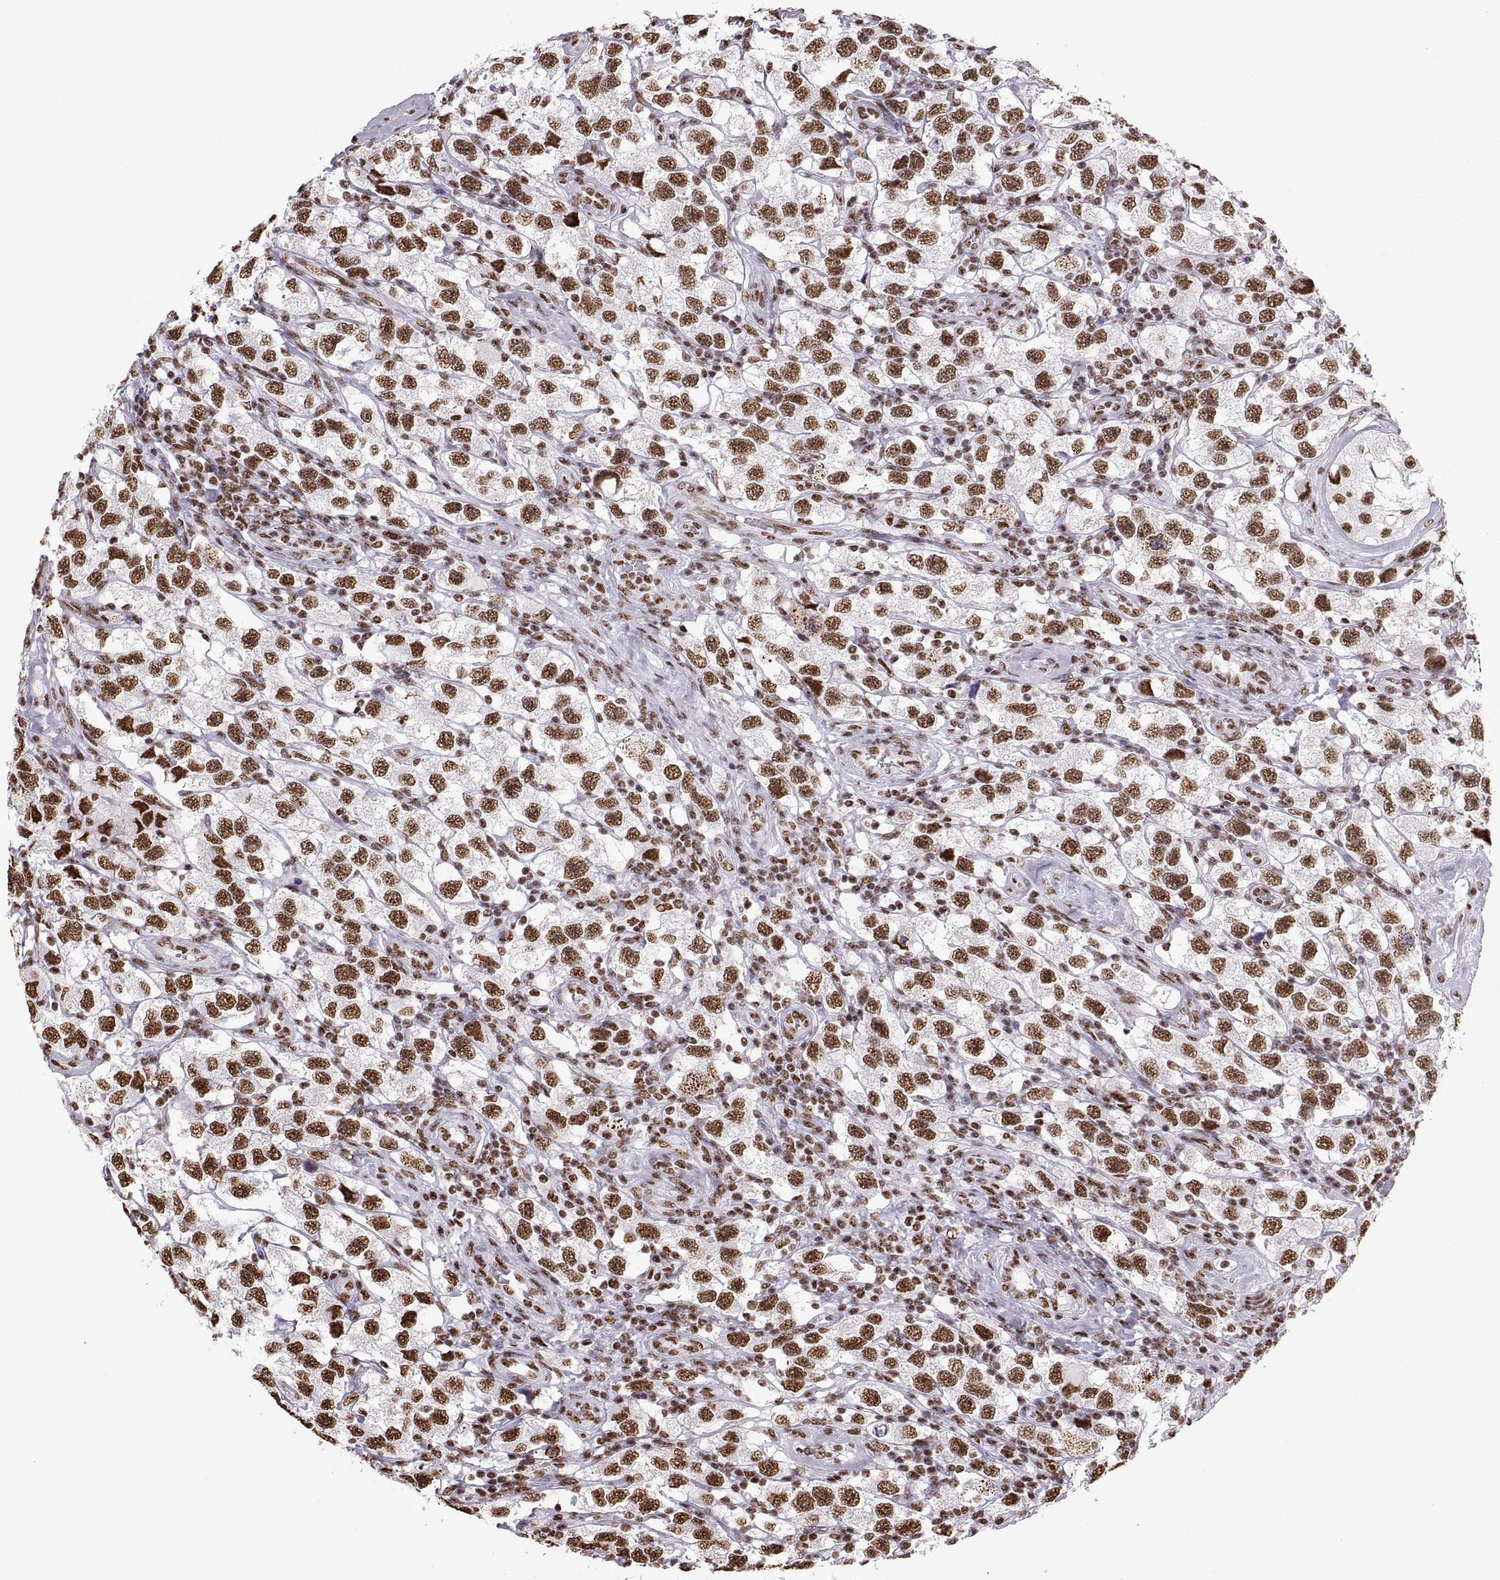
{"staining": {"intensity": "strong", "quantity": "25%-75%", "location": "nuclear"}, "tissue": "testis cancer", "cell_type": "Tumor cells", "image_type": "cancer", "snomed": [{"axis": "morphology", "description": "Seminoma, NOS"}, {"axis": "topography", "description": "Testis"}], "caption": "Brown immunohistochemical staining in human testis cancer (seminoma) exhibits strong nuclear positivity in about 25%-75% of tumor cells. Using DAB (3,3'-diaminobenzidine) (brown) and hematoxylin (blue) stains, captured at high magnification using brightfield microscopy.", "gene": "SNAI1", "patient": {"sex": "male", "age": 26}}